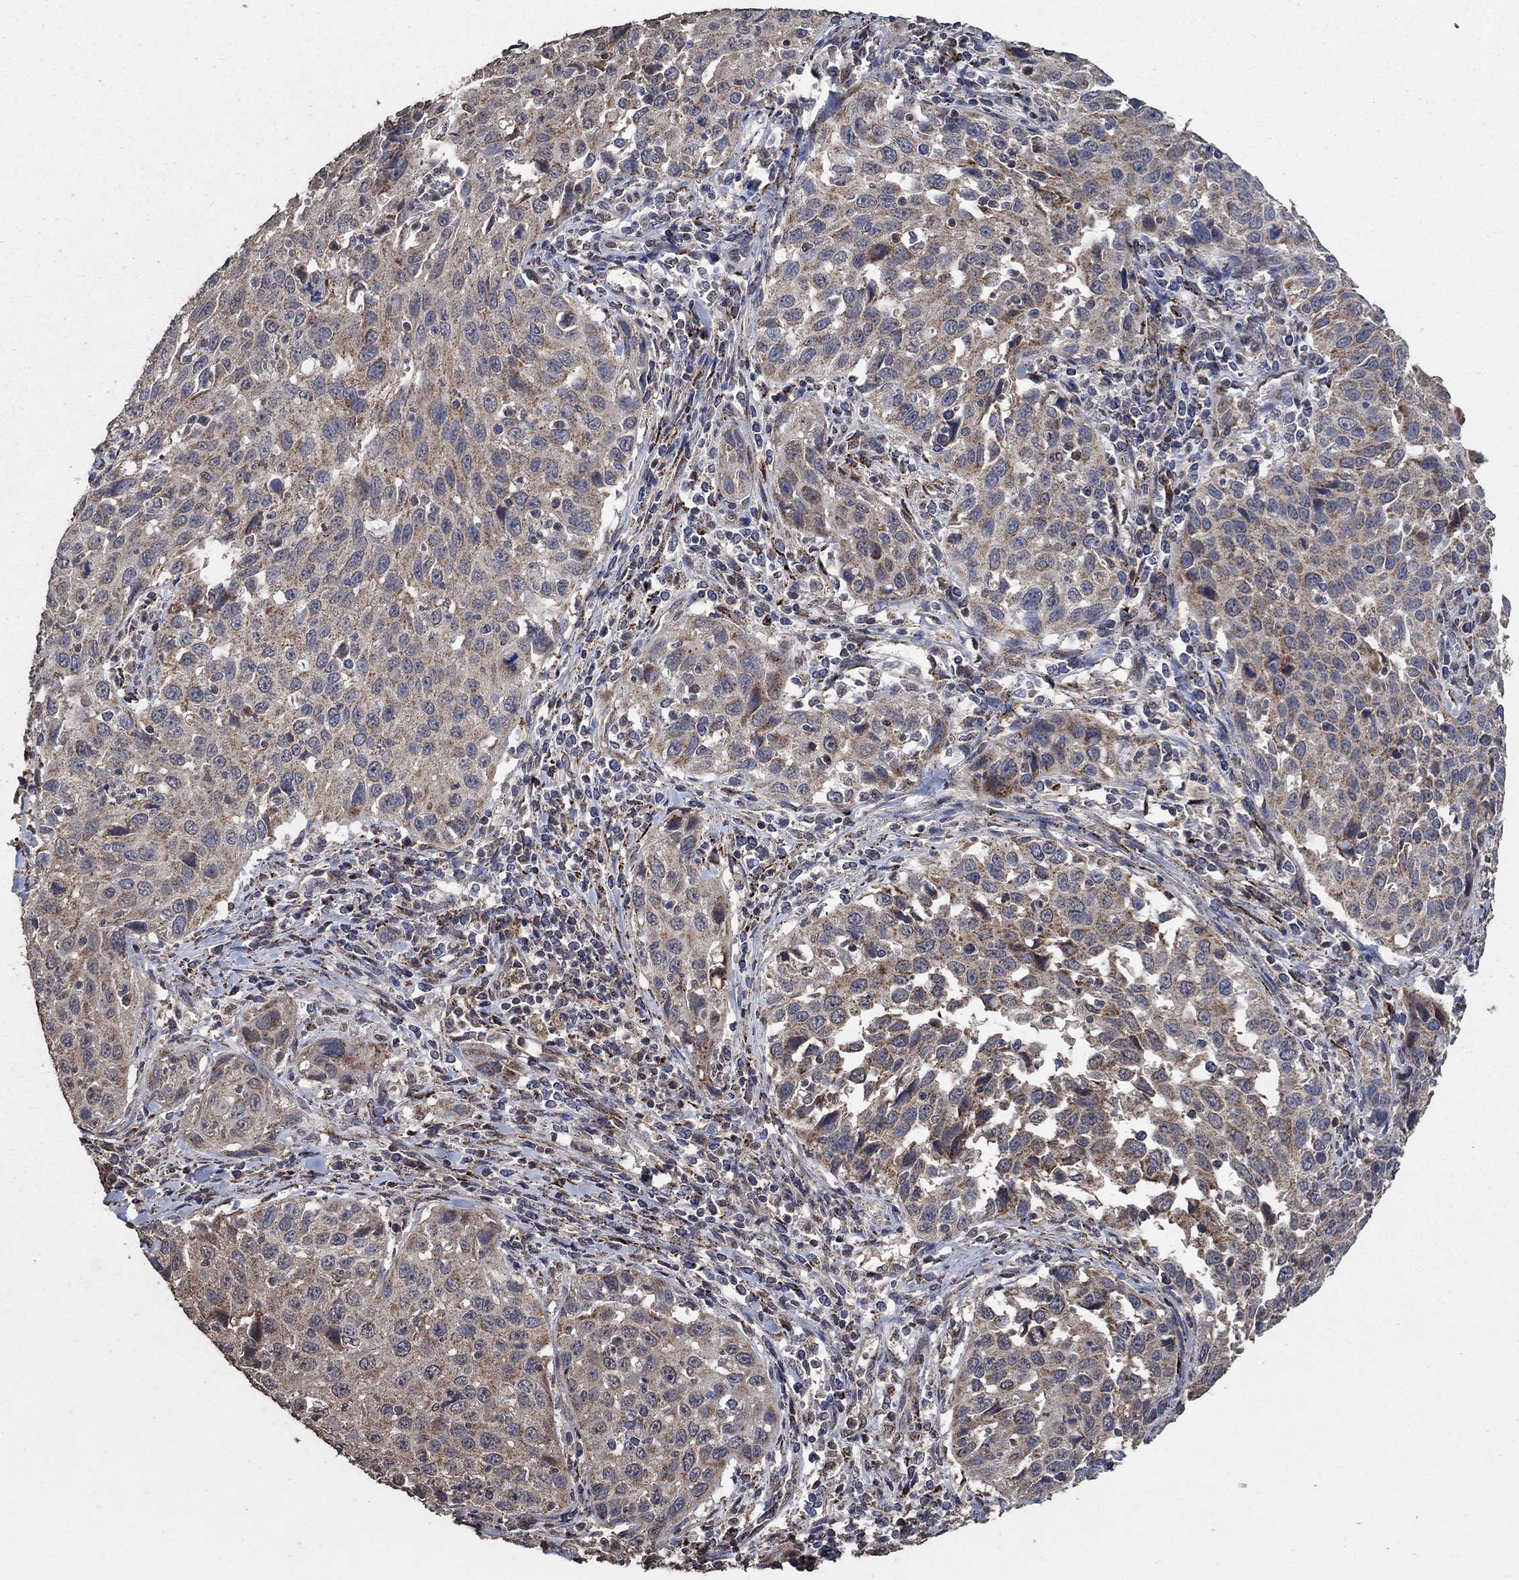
{"staining": {"intensity": "moderate", "quantity": "<25%", "location": "cytoplasmic/membranous"}, "tissue": "cervical cancer", "cell_type": "Tumor cells", "image_type": "cancer", "snomed": [{"axis": "morphology", "description": "Squamous cell carcinoma, NOS"}, {"axis": "topography", "description": "Cervix"}], "caption": "Brown immunohistochemical staining in human cervical squamous cell carcinoma displays moderate cytoplasmic/membranous expression in approximately <25% of tumor cells. (IHC, brightfield microscopy, high magnification).", "gene": "MRPS24", "patient": {"sex": "female", "age": 26}}